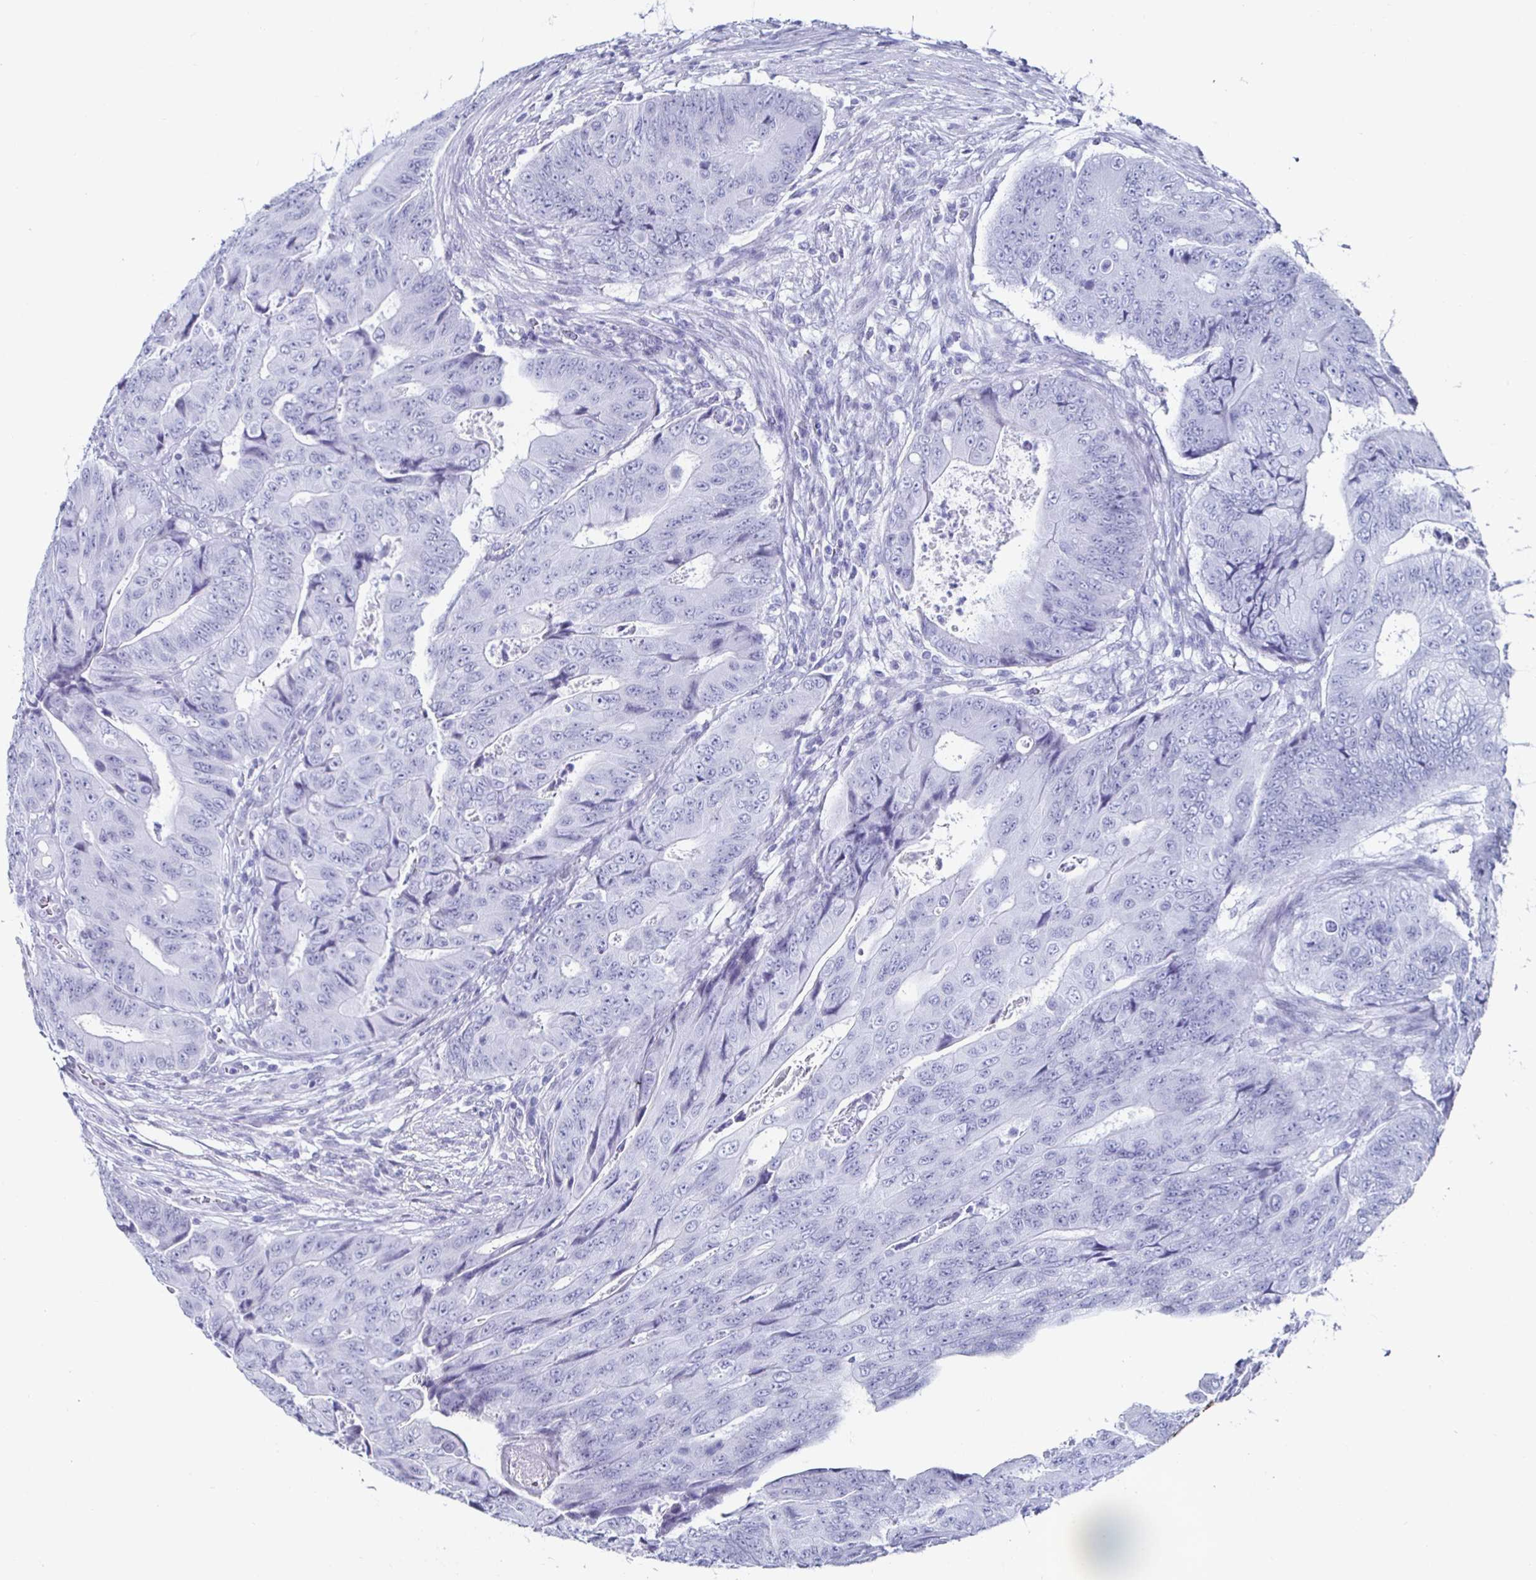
{"staining": {"intensity": "moderate", "quantity": "25%-75%", "location": "cytoplasmic/membranous"}, "tissue": "colorectal cancer", "cell_type": "Tumor cells", "image_type": "cancer", "snomed": [{"axis": "morphology", "description": "Adenocarcinoma, NOS"}, {"axis": "topography", "description": "Colon"}], "caption": "Adenocarcinoma (colorectal) stained for a protein (brown) reveals moderate cytoplasmic/membranous positive staining in about 25%-75% of tumor cells.", "gene": "KRT4", "patient": {"sex": "female", "age": 48}}